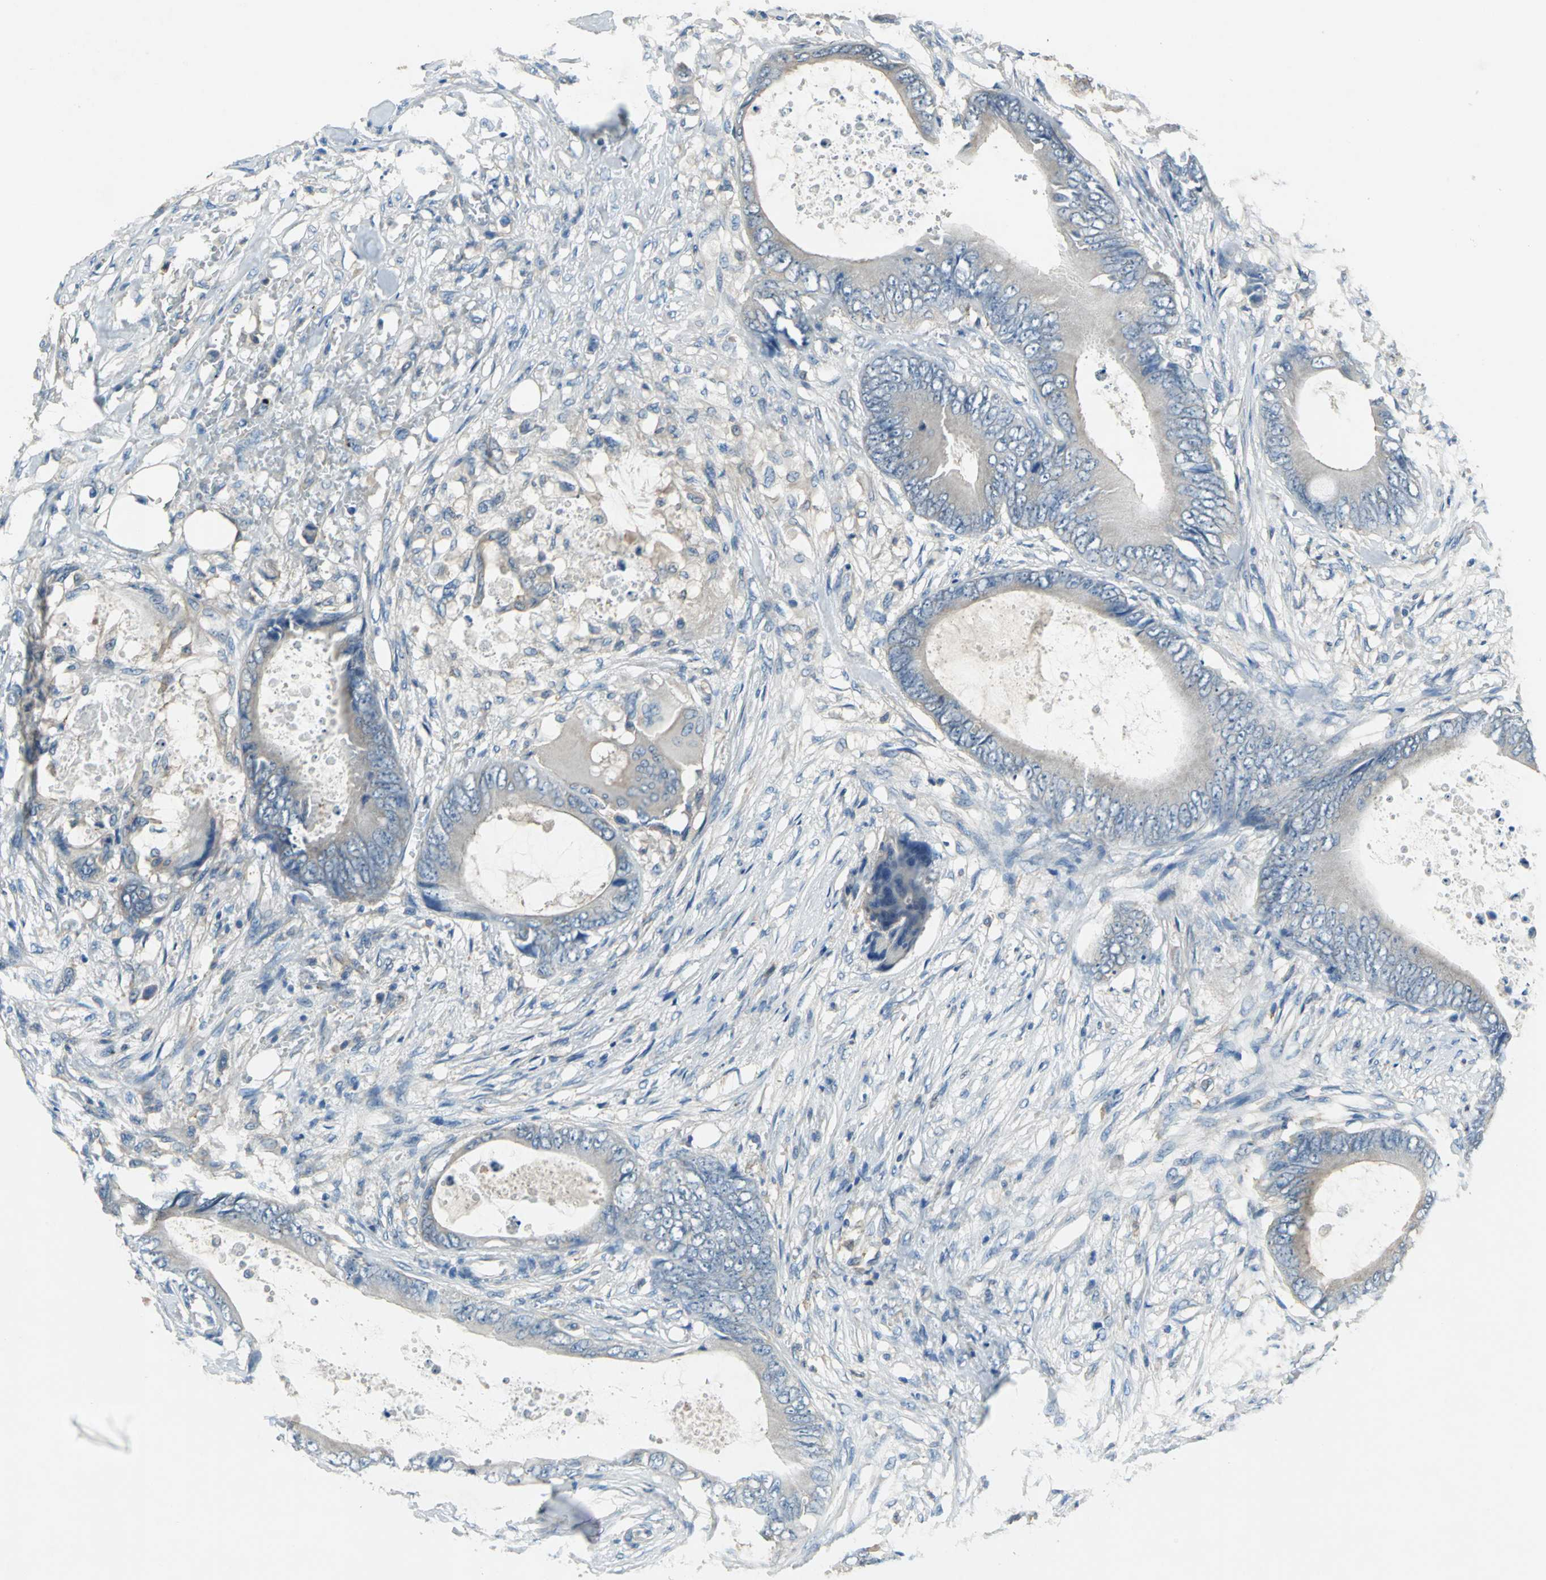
{"staining": {"intensity": "weak", "quantity": "<25%", "location": "cytoplasmic/membranous"}, "tissue": "colorectal cancer", "cell_type": "Tumor cells", "image_type": "cancer", "snomed": [{"axis": "morphology", "description": "Normal tissue, NOS"}, {"axis": "morphology", "description": "Adenocarcinoma, NOS"}, {"axis": "topography", "description": "Rectum"}, {"axis": "topography", "description": "Peripheral nerve tissue"}], "caption": "A photomicrograph of colorectal cancer stained for a protein reveals no brown staining in tumor cells.", "gene": "PRKCA", "patient": {"sex": "female", "age": 77}}